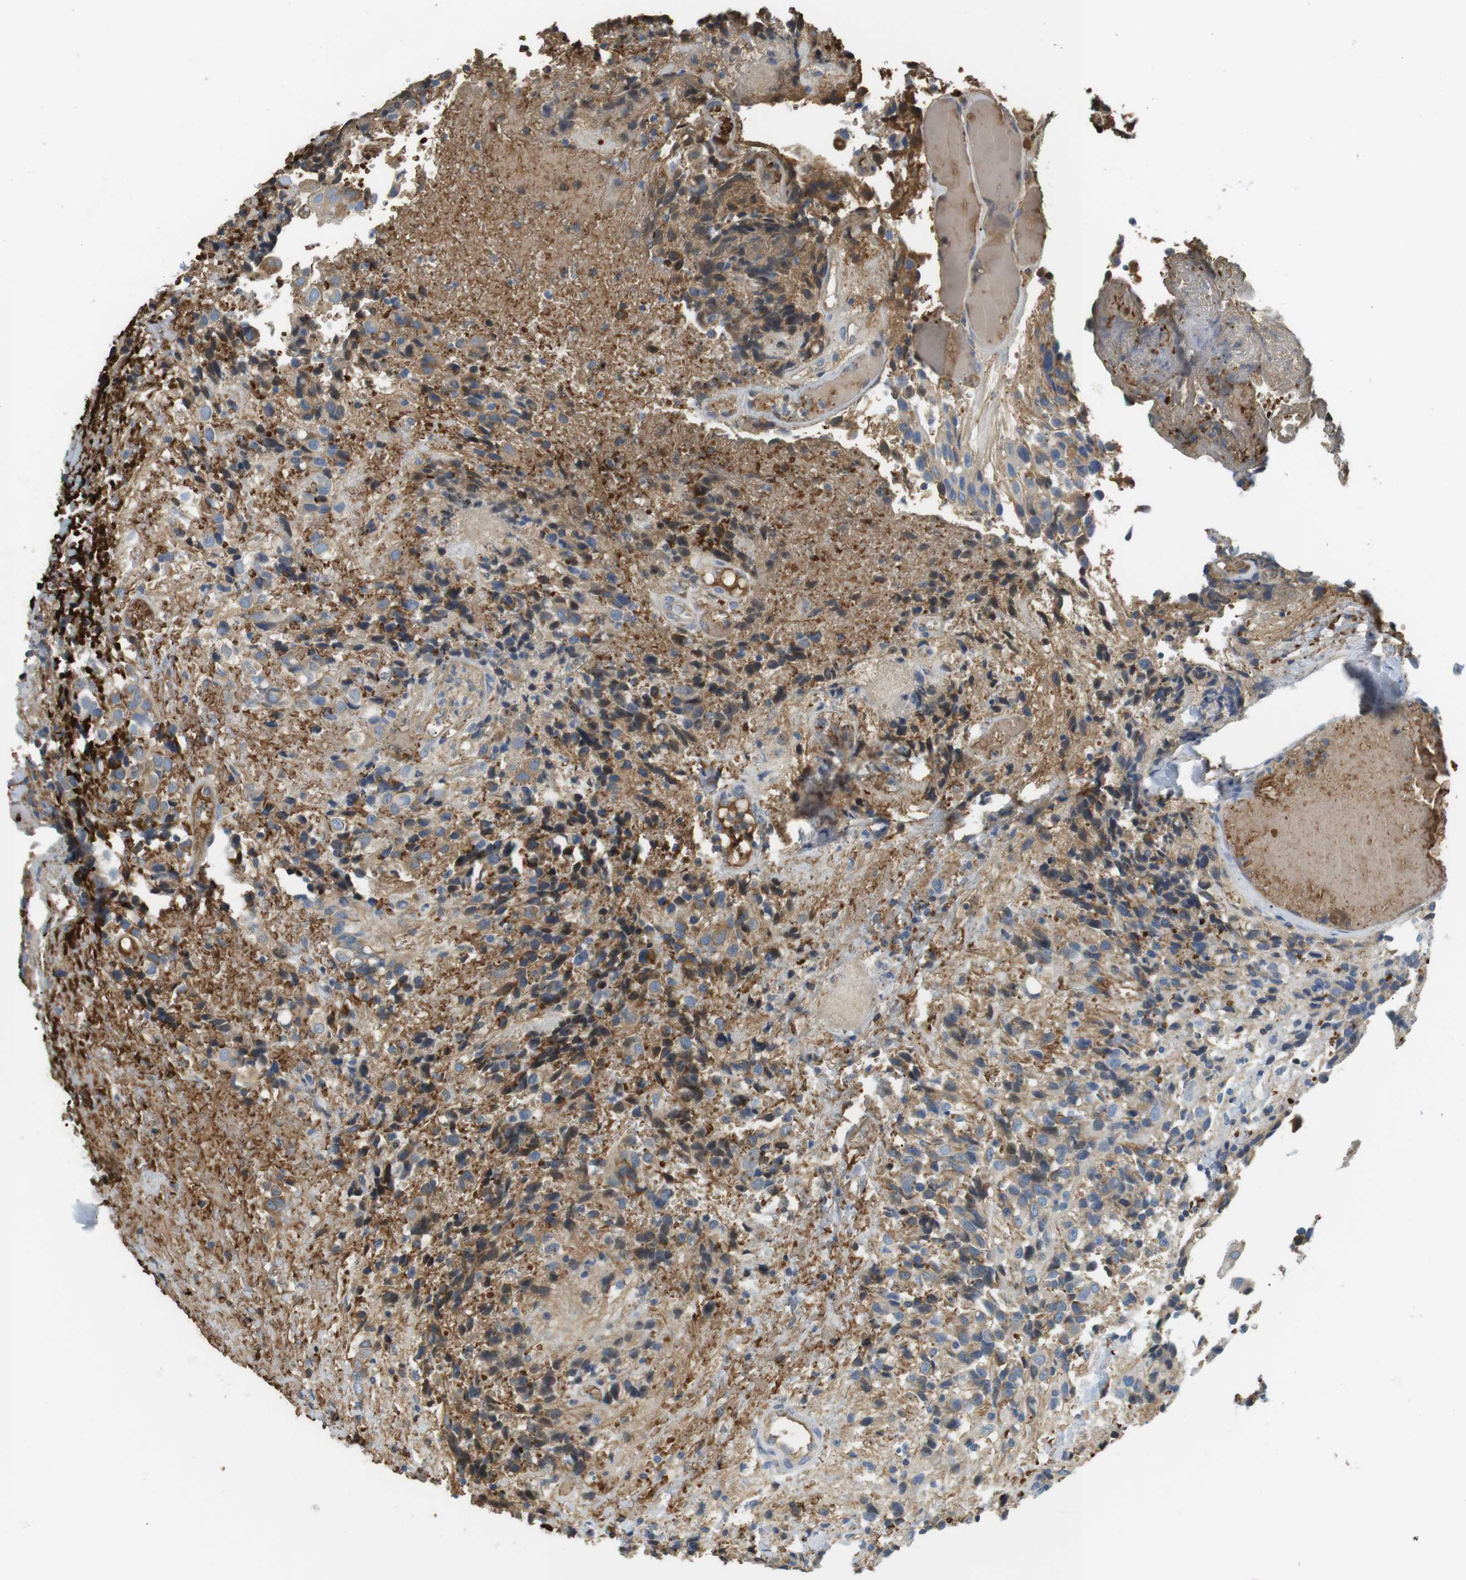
{"staining": {"intensity": "moderate", "quantity": ">75%", "location": "cytoplasmic/membranous"}, "tissue": "glioma", "cell_type": "Tumor cells", "image_type": "cancer", "snomed": [{"axis": "morphology", "description": "Glioma, malignant, High grade"}, {"axis": "topography", "description": "Brain"}], "caption": "Brown immunohistochemical staining in malignant glioma (high-grade) reveals moderate cytoplasmic/membranous expression in about >75% of tumor cells. (DAB (3,3'-diaminobenzidine) IHC with brightfield microscopy, high magnification).", "gene": "ADCY10", "patient": {"sex": "male", "age": 32}}